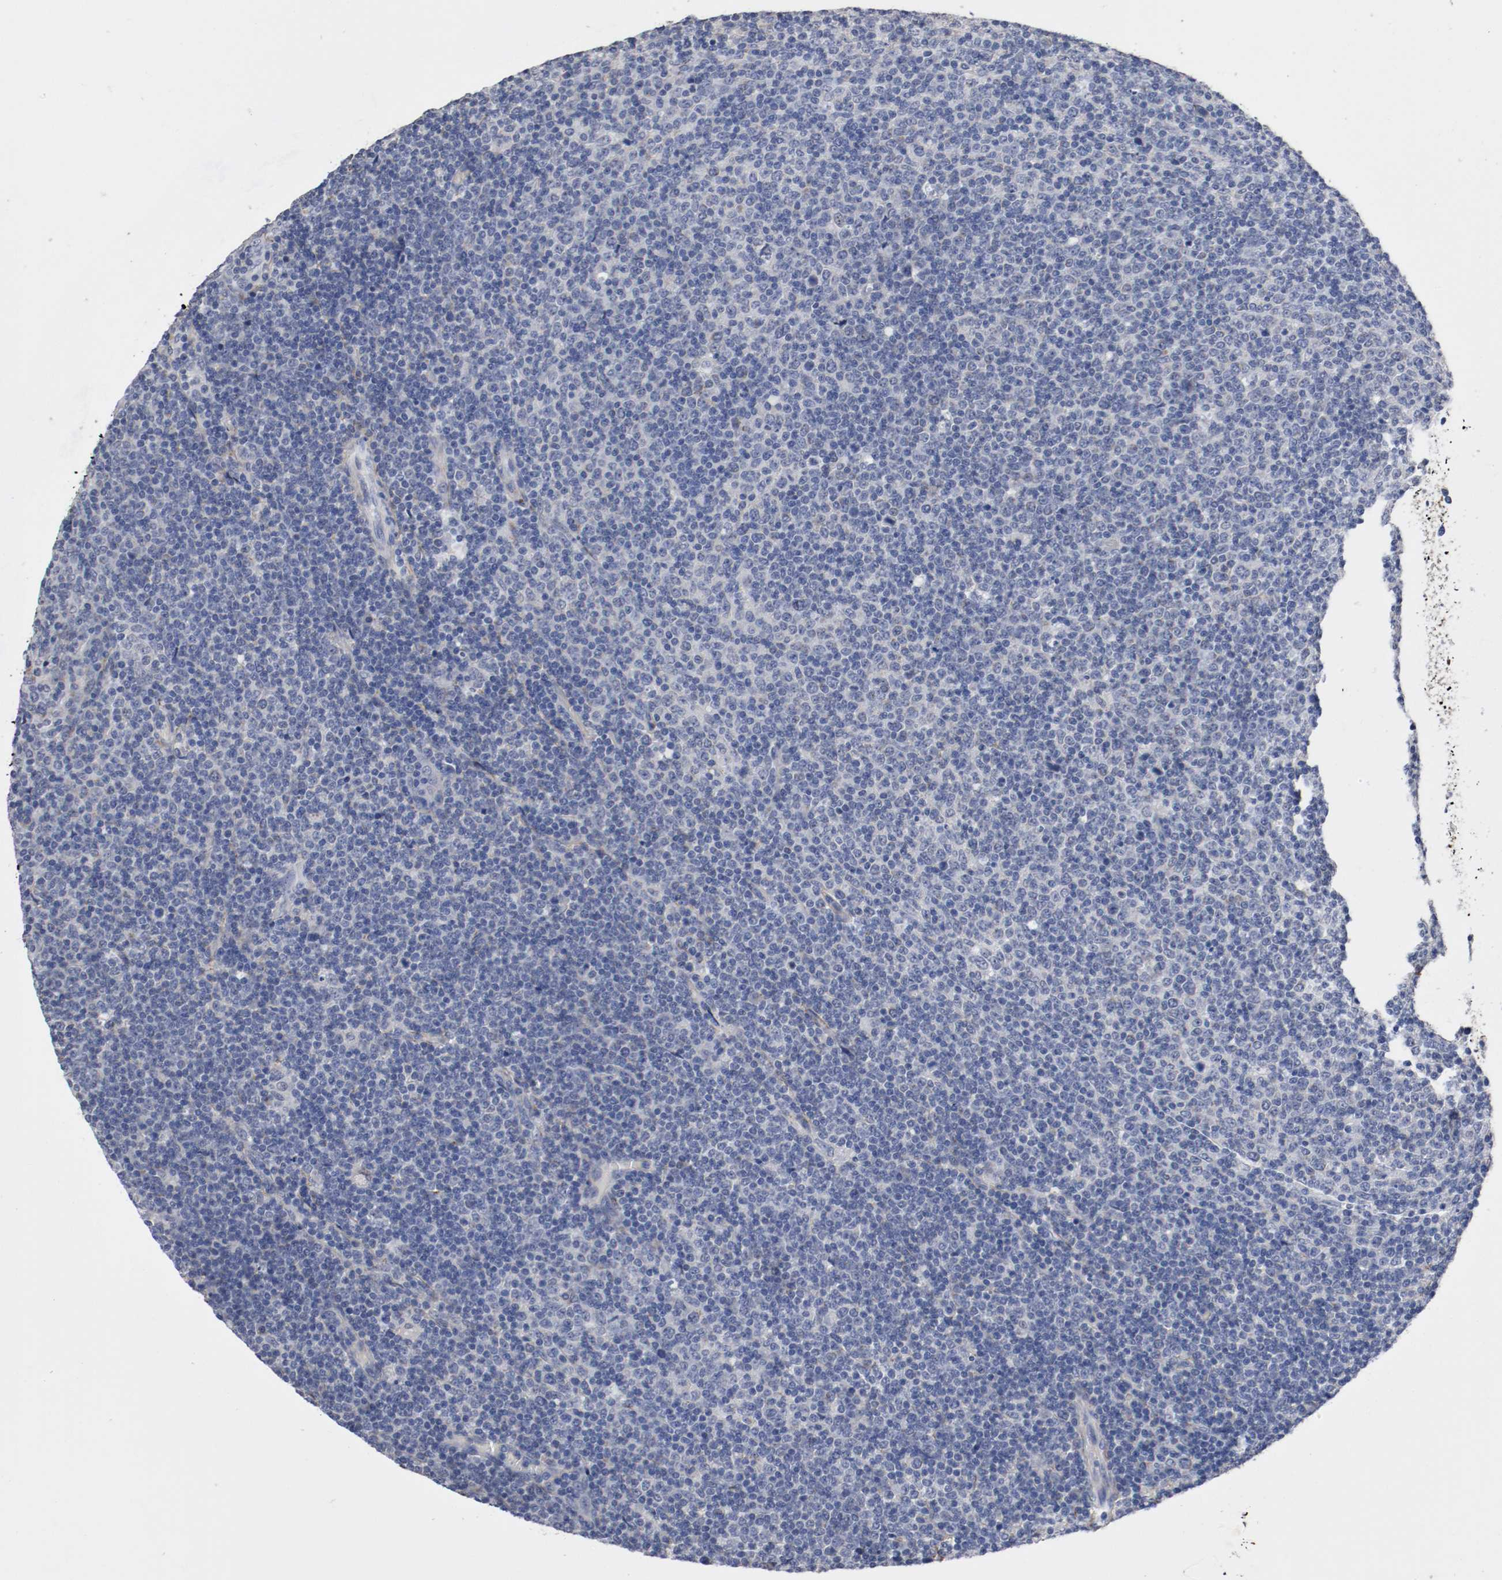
{"staining": {"intensity": "negative", "quantity": "none", "location": "none"}, "tissue": "lymphoma", "cell_type": "Tumor cells", "image_type": "cancer", "snomed": [{"axis": "morphology", "description": "Malignant lymphoma, non-Hodgkin's type, Low grade"}, {"axis": "topography", "description": "Lymph node"}], "caption": "Tumor cells show no significant staining in low-grade malignant lymphoma, non-Hodgkin's type. (Stains: DAB (3,3'-diaminobenzidine) immunohistochemistry (IHC) with hematoxylin counter stain, Microscopy: brightfield microscopy at high magnification).", "gene": "TNC", "patient": {"sex": "male", "age": 70}}